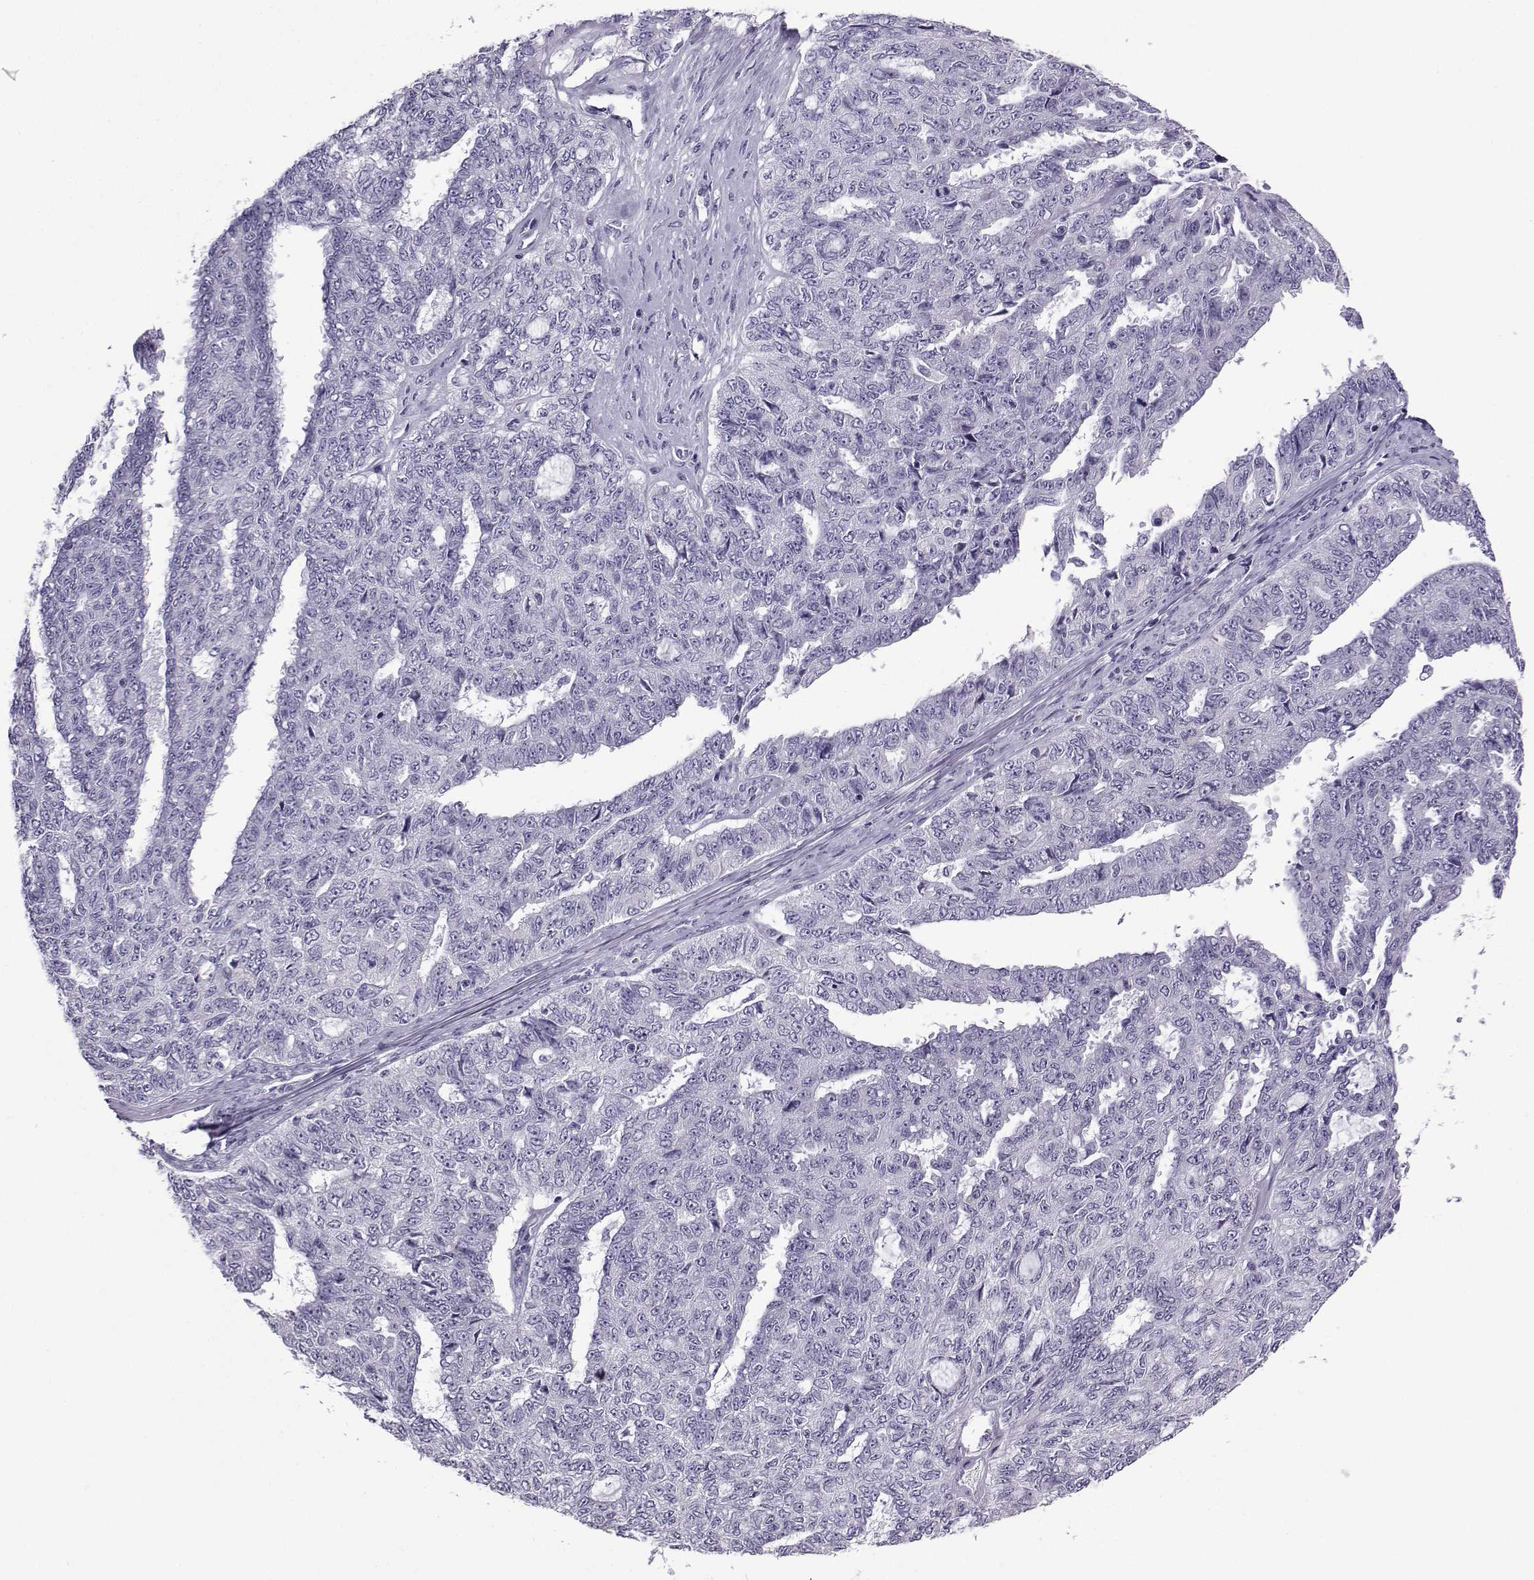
{"staining": {"intensity": "negative", "quantity": "none", "location": "none"}, "tissue": "ovarian cancer", "cell_type": "Tumor cells", "image_type": "cancer", "snomed": [{"axis": "morphology", "description": "Cystadenocarcinoma, serous, NOS"}, {"axis": "topography", "description": "Ovary"}], "caption": "Photomicrograph shows no significant protein positivity in tumor cells of ovarian cancer (serous cystadenocarcinoma).", "gene": "NEFL", "patient": {"sex": "female", "age": 71}}